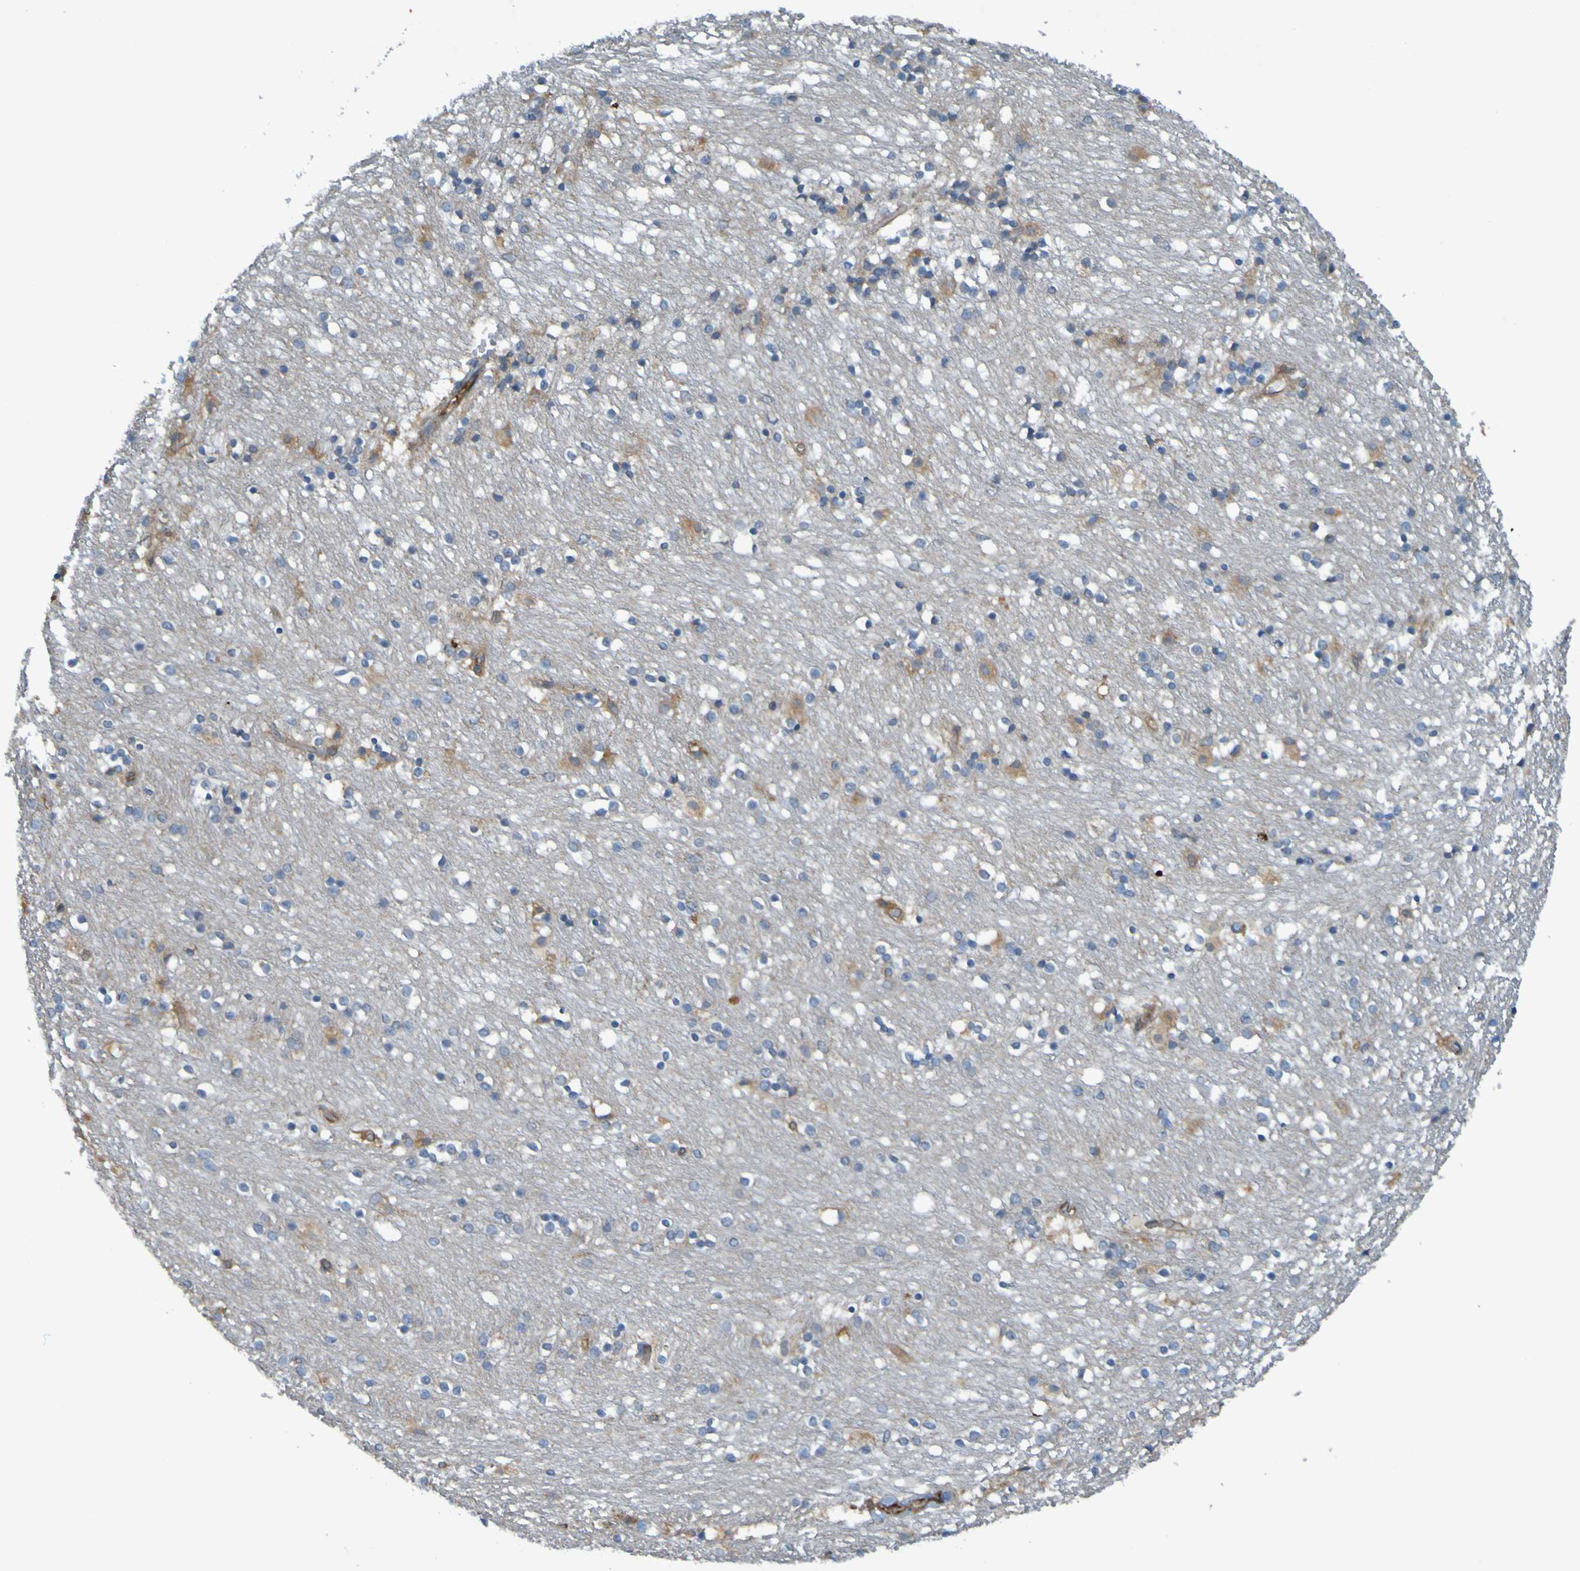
{"staining": {"intensity": "moderate", "quantity": "<25%", "location": "cytoplasmic/membranous"}, "tissue": "caudate", "cell_type": "Glial cells", "image_type": "normal", "snomed": [{"axis": "morphology", "description": "Normal tissue, NOS"}, {"axis": "topography", "description": "Lateral ventricle wall"}], "caption": "Glial cells show low levels of moderate cytoplasmic/membranous positivity in about <25% of cells in normal caudate.", "gene": "DNAJC4", "patient": {"sex": "female", "age": 54}}